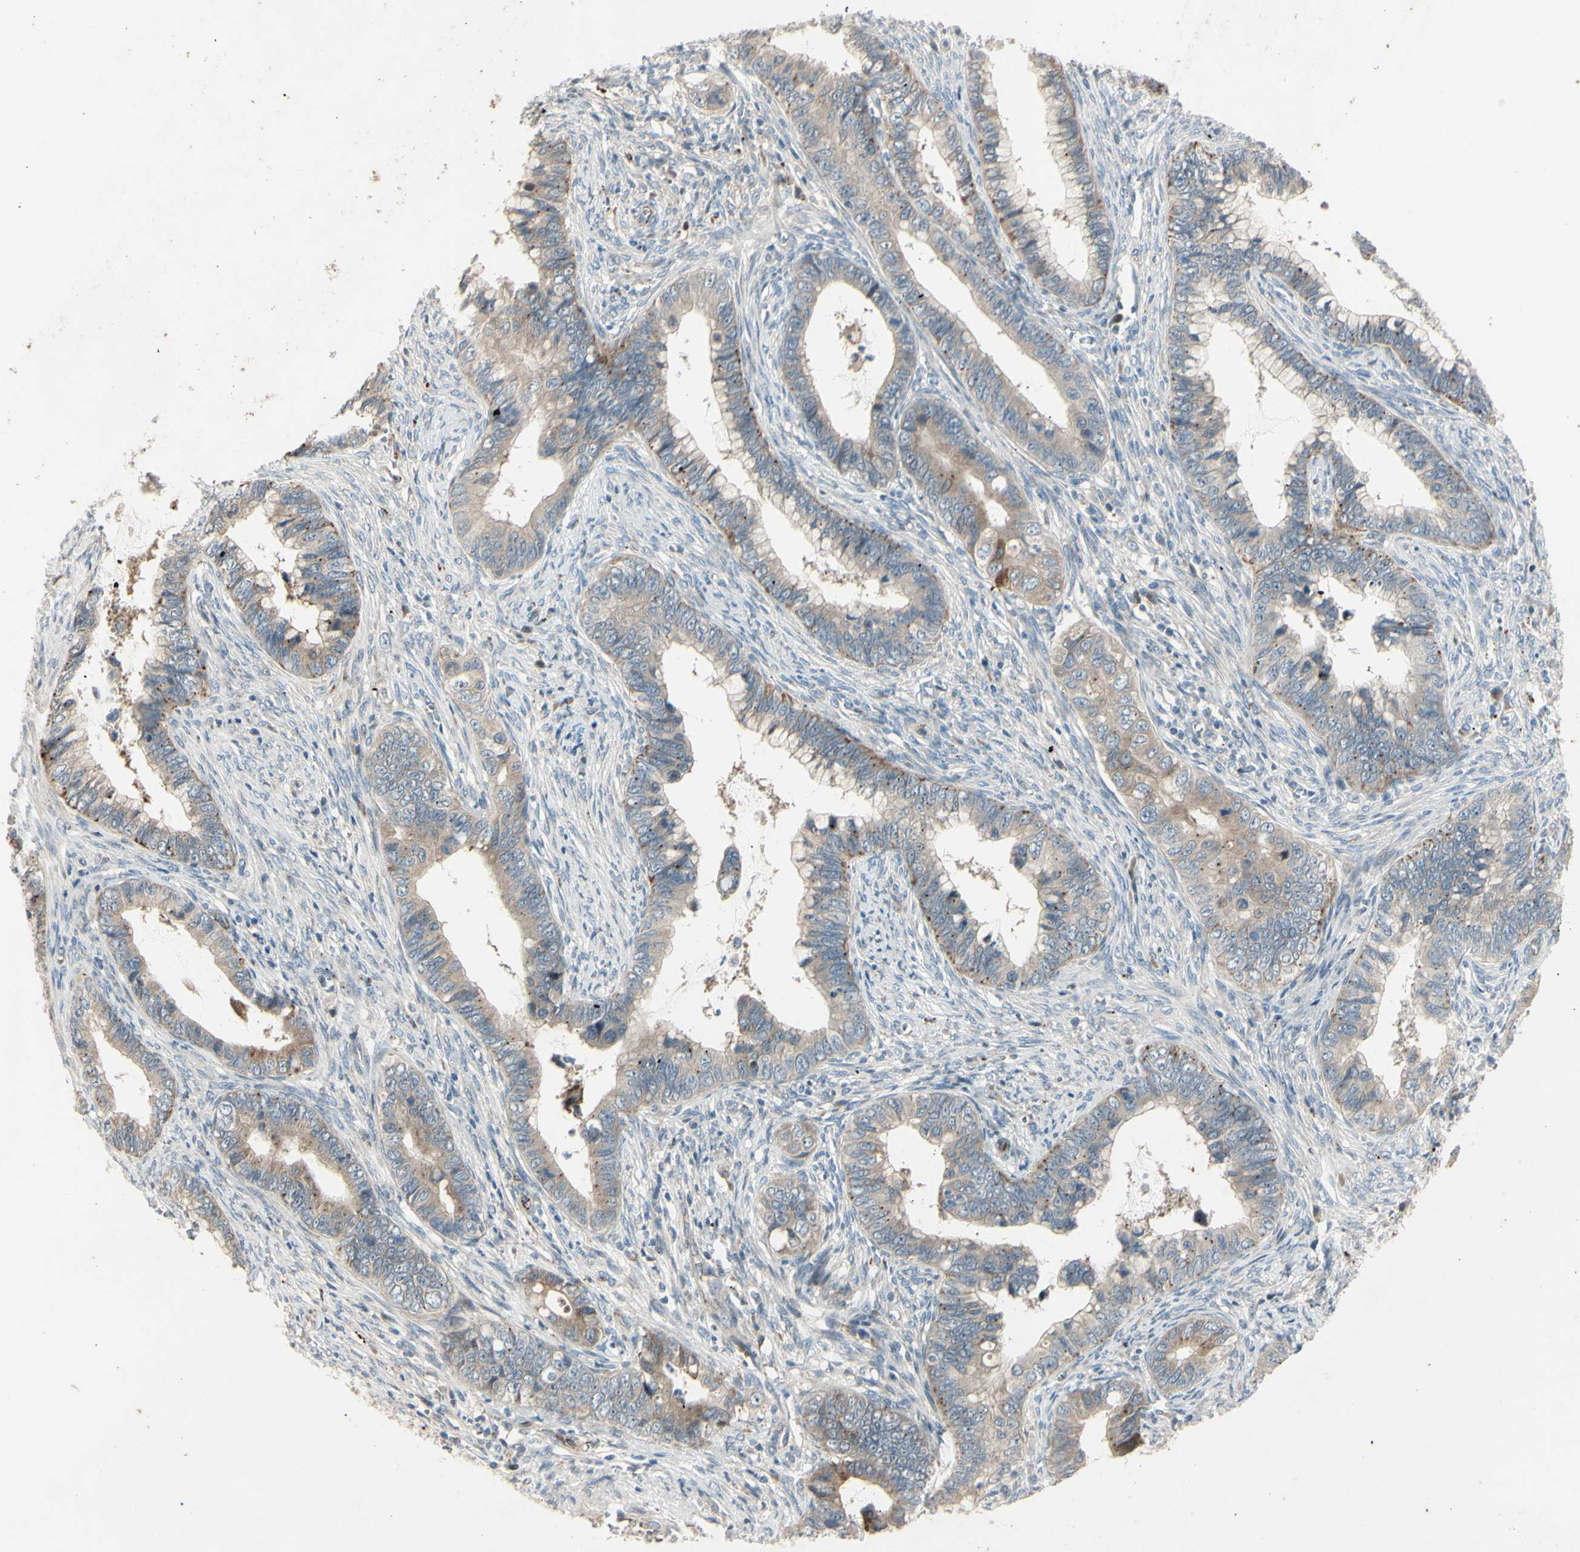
{"staining": {"intensity": "weak", "quantity": "25%-75%", "location": "cytoplasmic/membranous"}, "tissue": "cervical cancer", "cell_type": "Tumor cells", "image_type": "cancer", "snomed": [{"axis": "morphology", "description": "Adenocarcinoma, NOS"}, {"axis": "topography", "description": "Cervix"}], "caption": "DAB (3,3'-diaminobenzidine) immunohistochemical staining of cervical adenocarcinoma shows weak cytoplasmic/membranous protein staining in approximately 25%-75% of tumor cells.", "gene": "NDFIP1", "patient": {"sex": "female", "age": 44}}